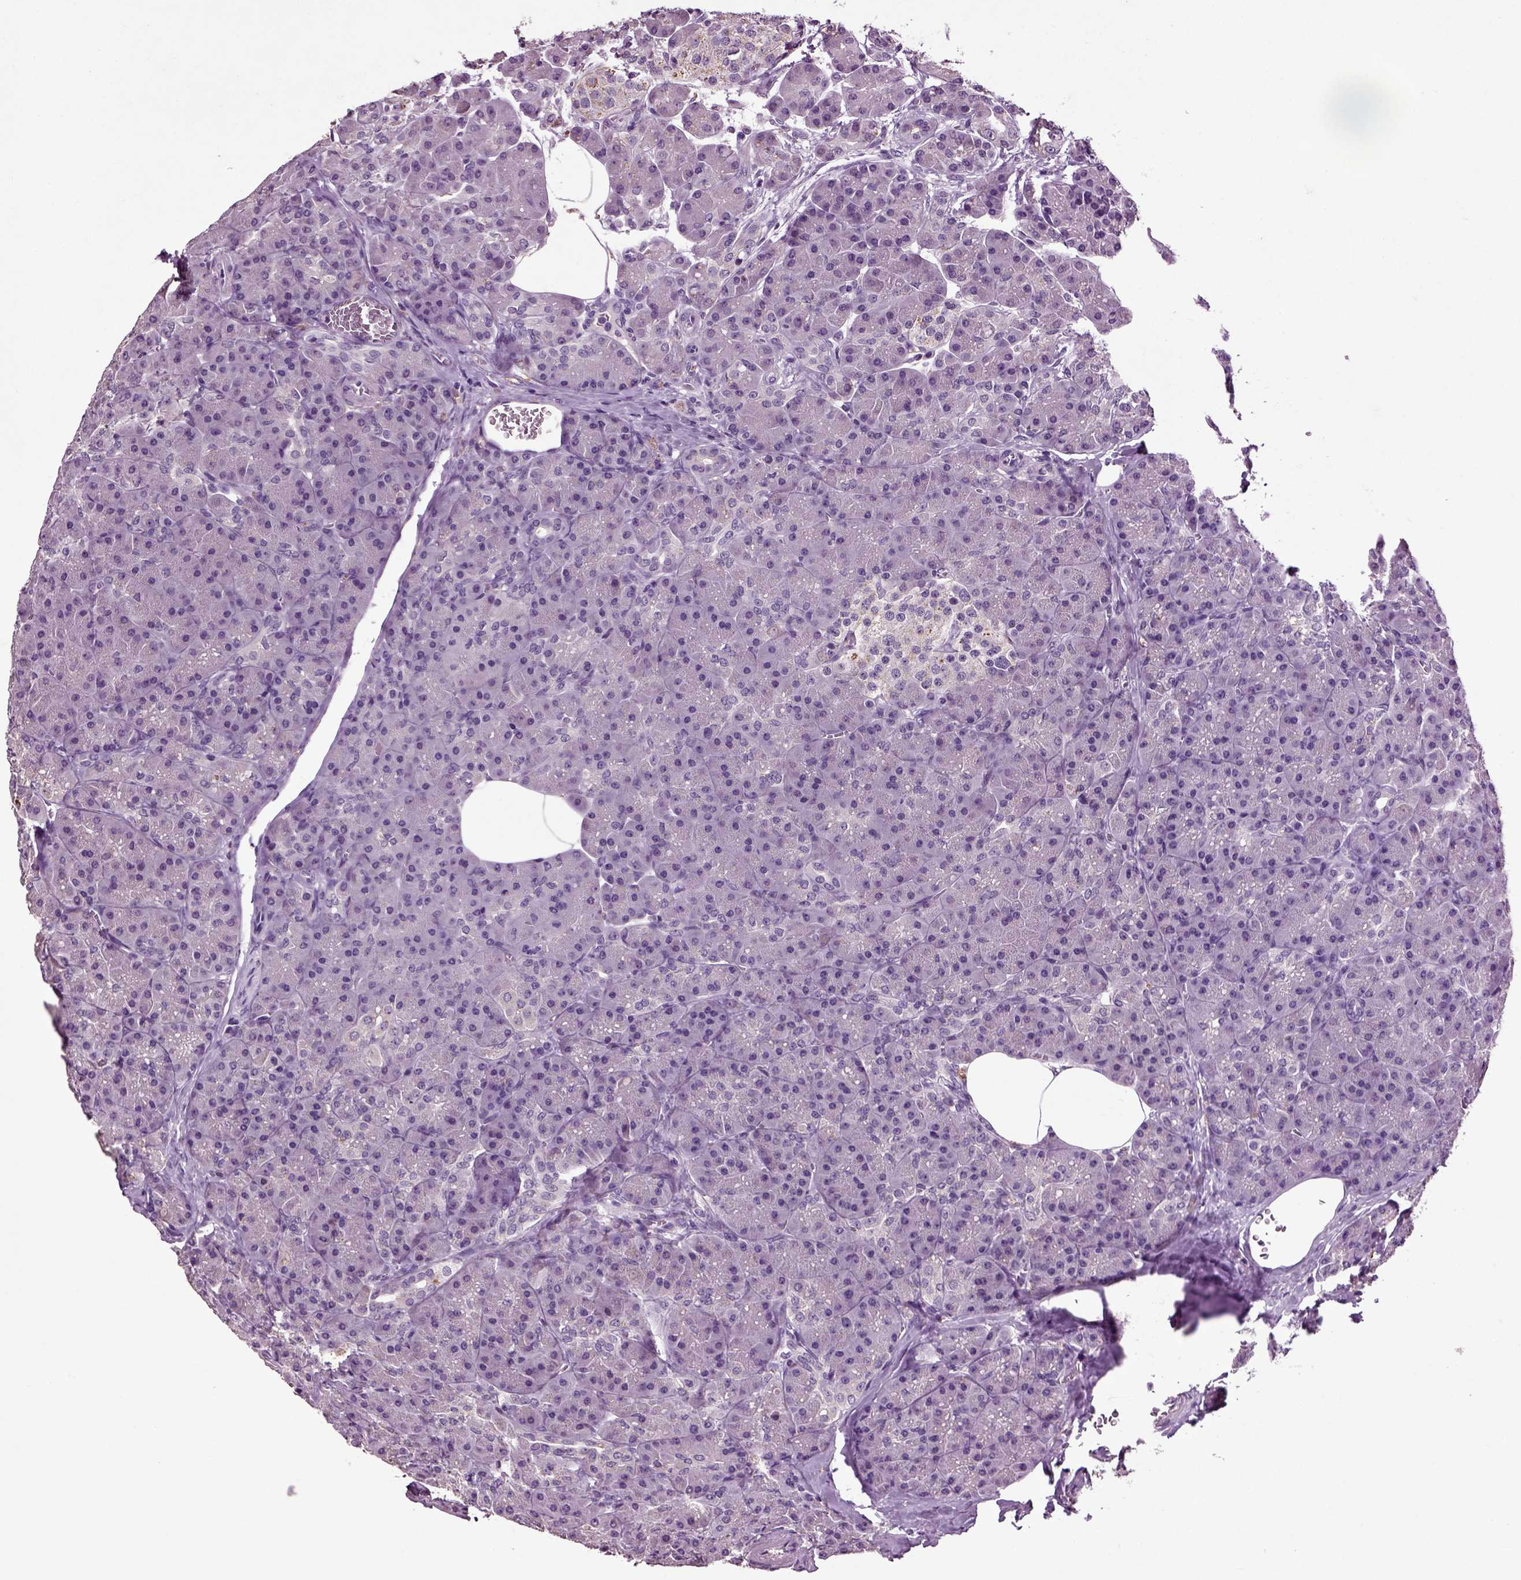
{"staining": {"intensity": "negative", "quantity": "none", "location": "none"}, "tissue": "pancreas", "cell_type": "Exocrine glandular cells", "image_type": "normal", "snomed": [{"axis": "morphology", "description": "Normal tissue, NOS"}, {"axis": "topography", "description": "Pancreas"}], "caption": "Normal pancreas was stained to show a protein in brown. There is no significant staining in exocrine glandular cells.", "gene": "CRHR1", "patient": {"sex": "male", "age": 57}}